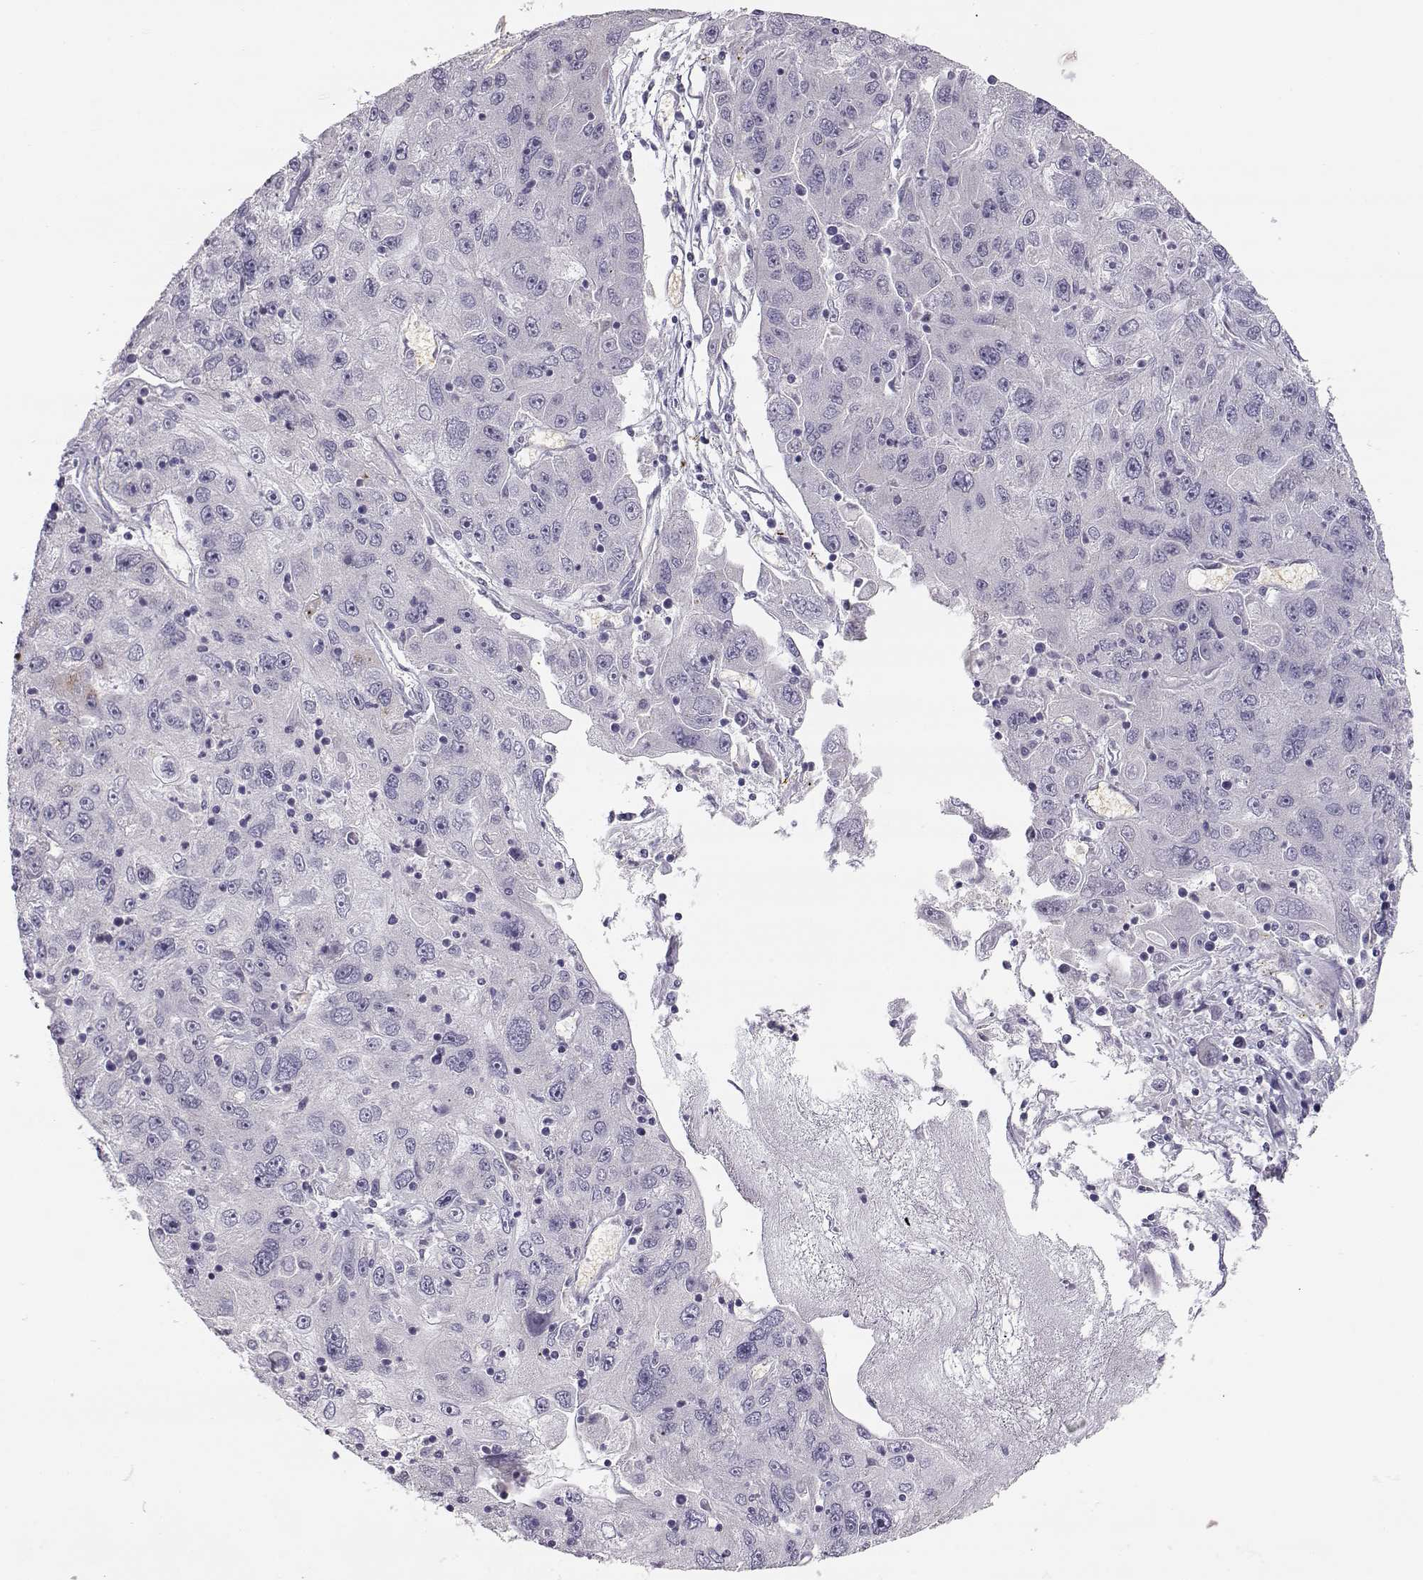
{"staining": {"intensity": "negative", "quantity": "none", "location": "none"}, "tissue": "stomach cancer", "cell_type": "Tumor cells", "image_type": "cancer", "snomed": [{"axis": "morphology", "description": "Adenocarcinoma, NOS"}, {"axis": "topography", "description": "Stomach"}], "caption": "A high-resolution image shows immunohistochemistry staining of stomach adenocarcinoma, which displays no significant positivity in tumor cells.", "gene": "TTC26", "patient": {"sex": "male", "age": 56}}